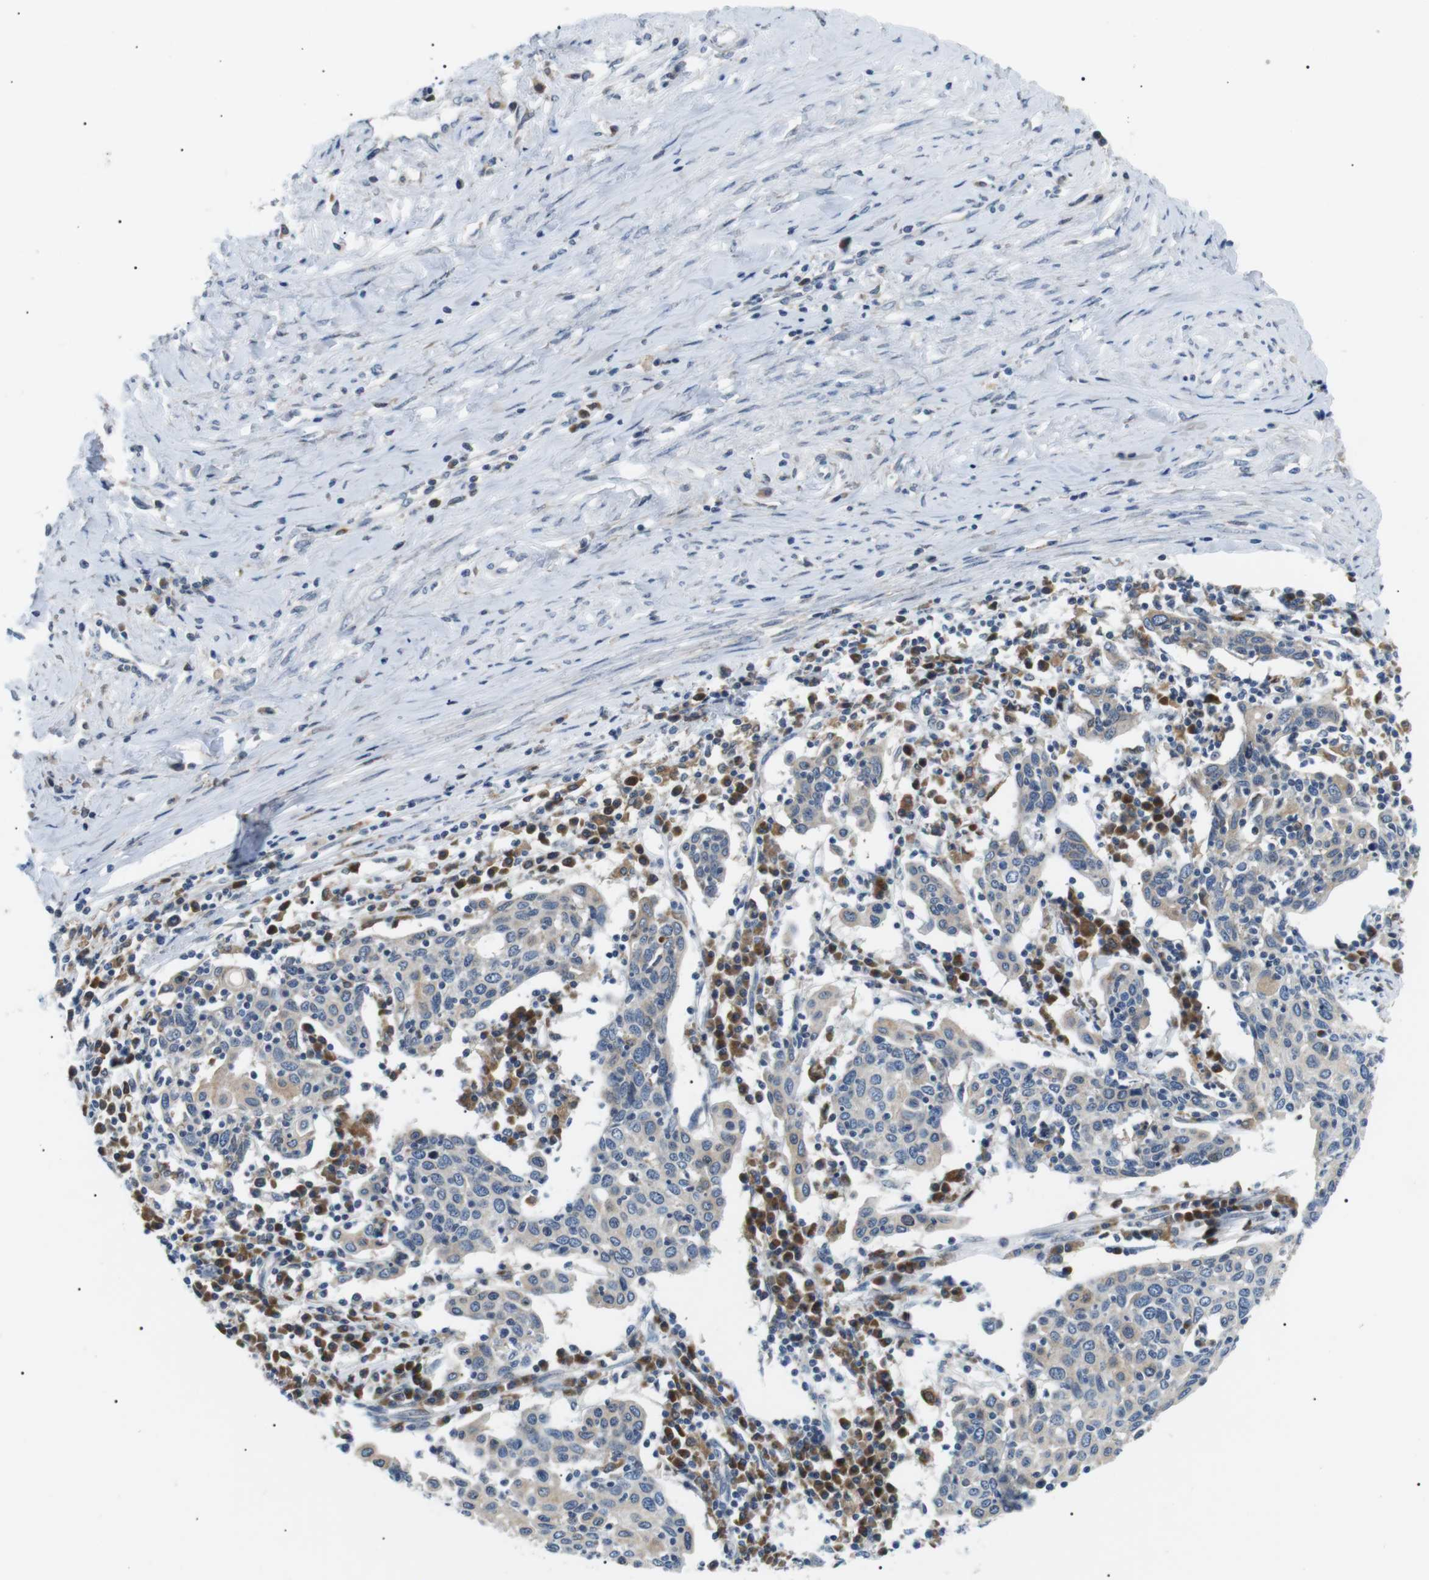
{"staining": {"intensity": "weak", "quantity": "<25%", "location": "cytoplasmic/membranous"}, "tissue": "cervical cancer", "cell_type": "Tumor cells", "image_type": "cancer", "snomed": [{"axis": "morphology", "description": "Squamous cell carcinoma, NOS"}, {"axis": "topography", "description": "Cervix"}], "caption": "High power microscopy micrograph of an immunohistochemistry image of cervical cancer (squamous cell carcinoma), revealing no significant positivity in tumor cells.", "gene": "RAB9A", "patient": {"sex": "female", "age": 40}}